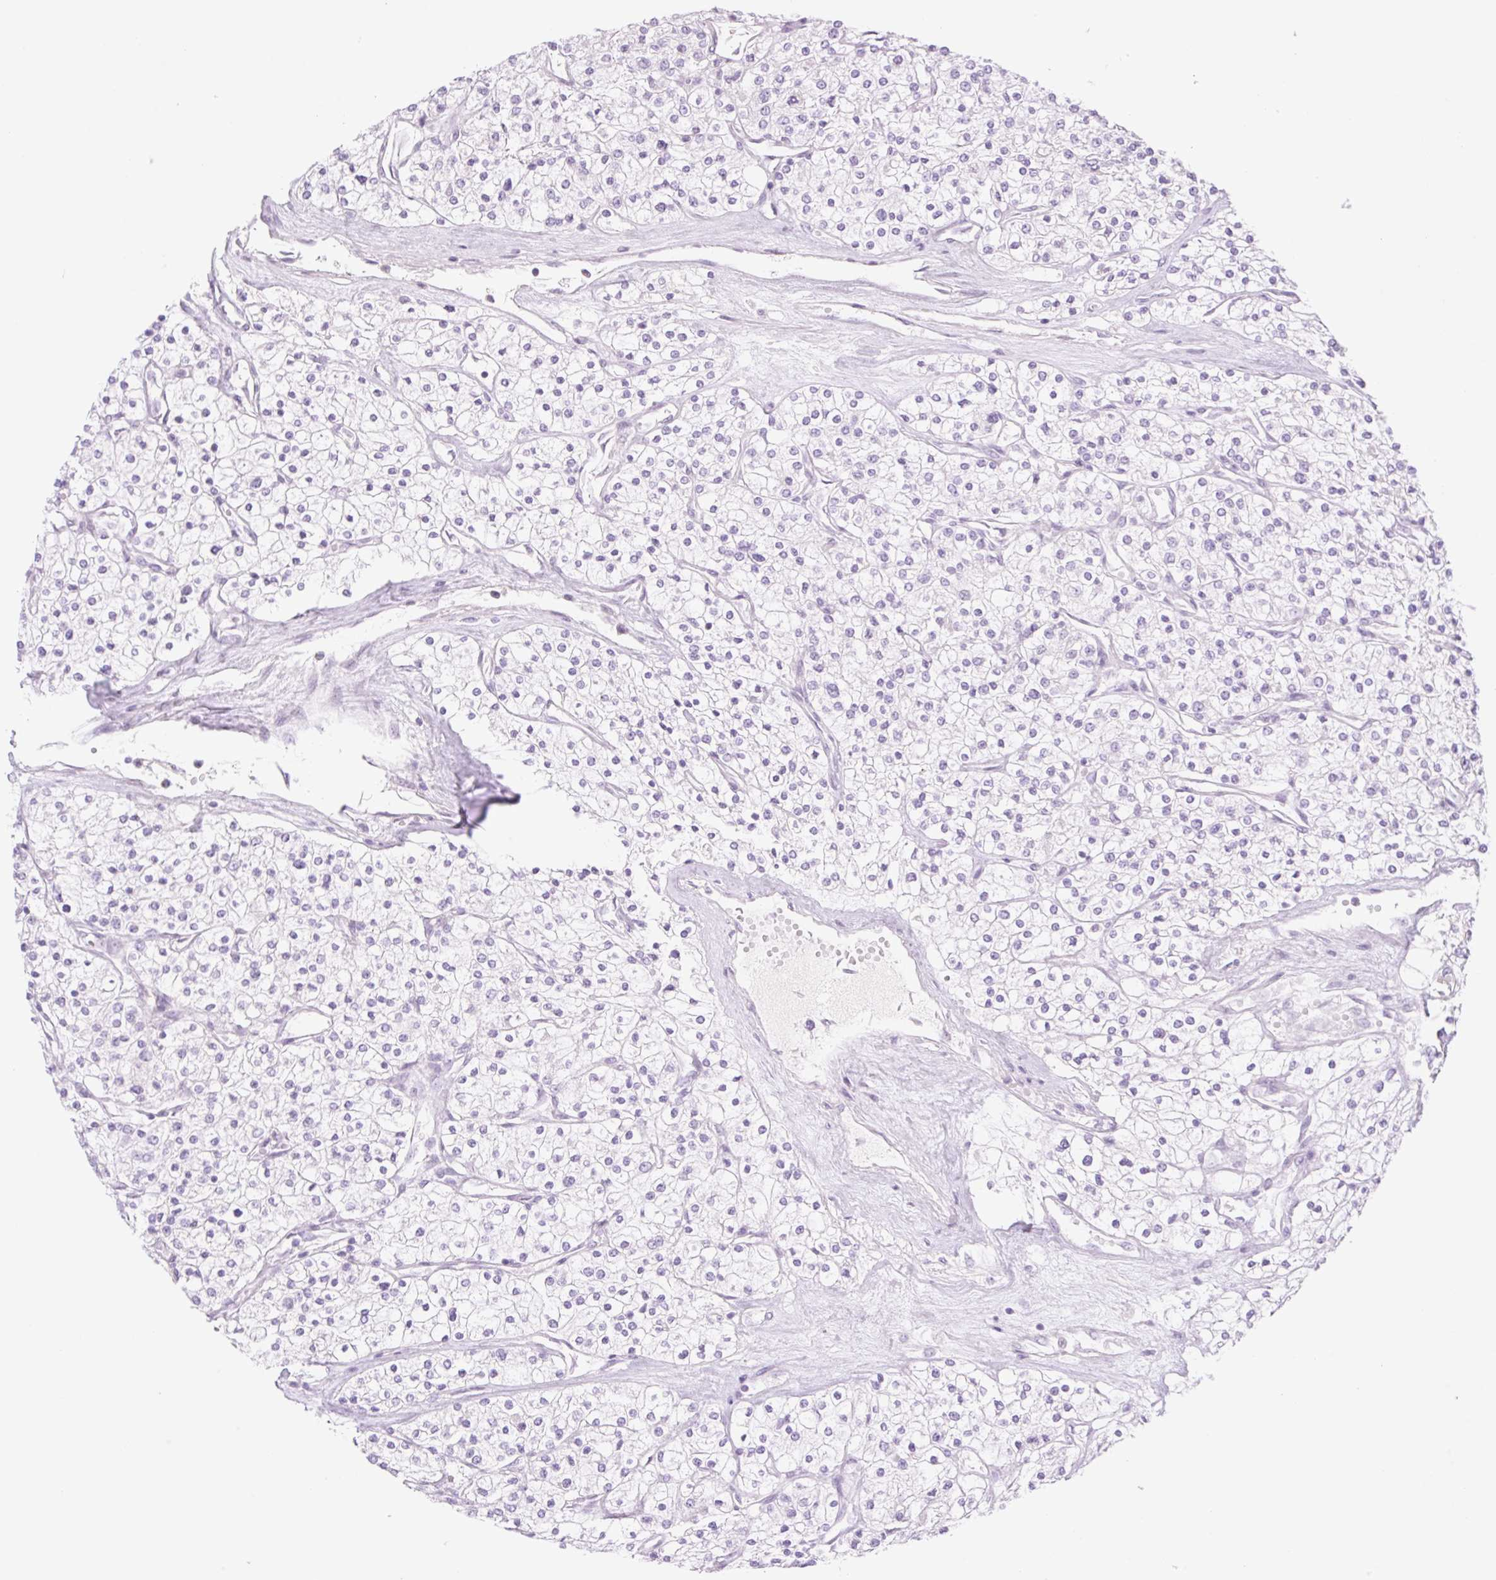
{"staining": {"intensity": "negative", "quantity": "none", "location": "none"}, "tissue": "renal cancer", "cell_type": "Tumor cells", "image_type": "cancer", "snomed": [{"axis": "morphology", "description": "Adenocarcinoma, NOS"}, {"axis": "topography", "description": "Kidney"}], "caption": "The immunohistochemistry (IHC) histopathology image has no significant staining in tumor cells of adenocarcinoma (renal) tissue.", "gene": "TBX15", "patient": {"sex": "male", "age": 80}}